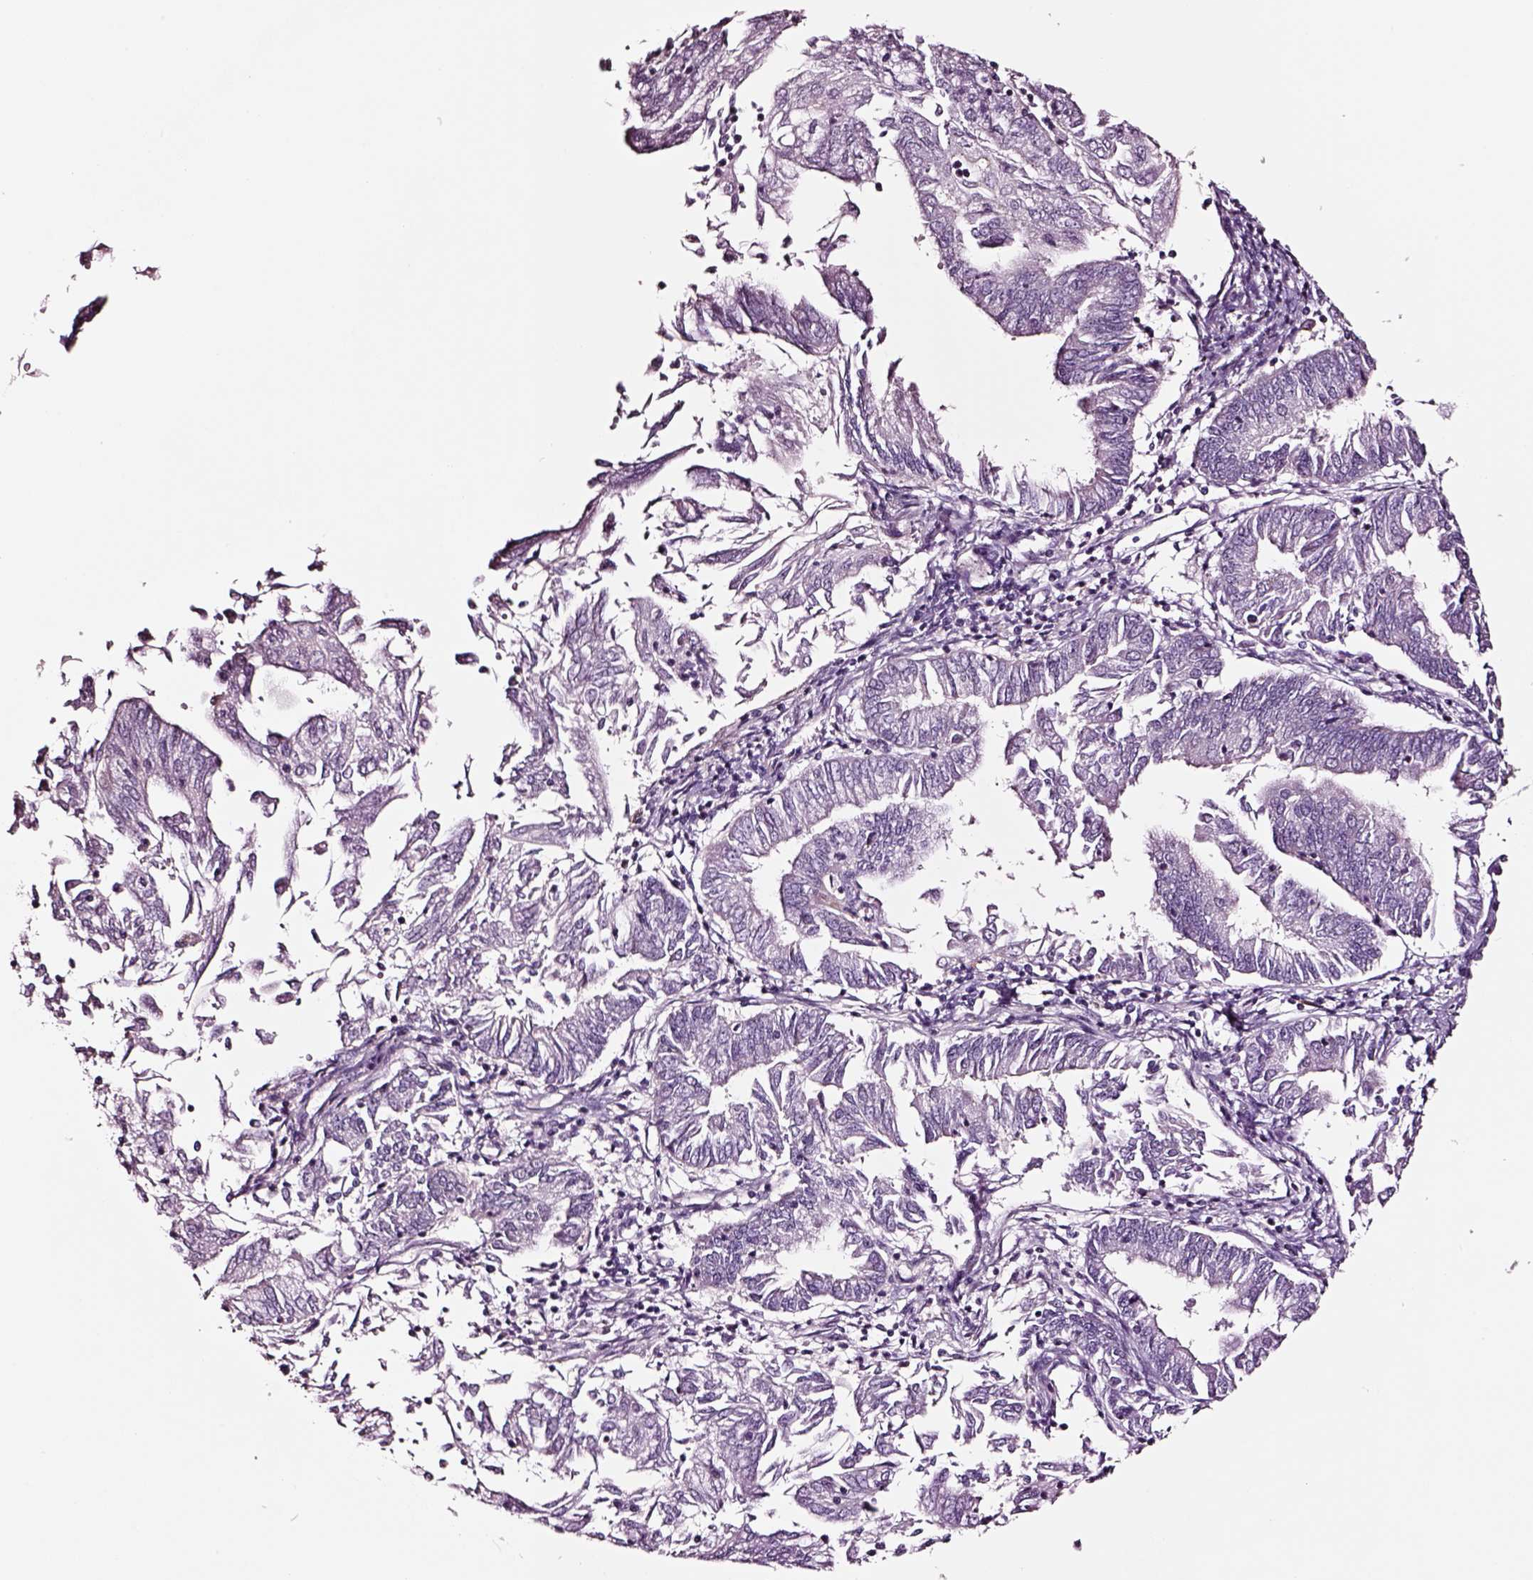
{"staining": {"intensity": "negative", "quantity": "none", "location": "none"}, "tissue": "endometrial cancer", "cell_type": "Tumor cells", "image_type": "cancer", "snomed": [{"axis": "morphology", "description": "Adenocarcinoma, NOS"}, {"axis": "topography", "description": "Endometrium"}], "caption": "Adenocarcinoma (endometrial) stained for a protein using IHC shows no positivity tumor cells.", "gene": "SOX10", "patient": {"sex": "female", "age": 55}}